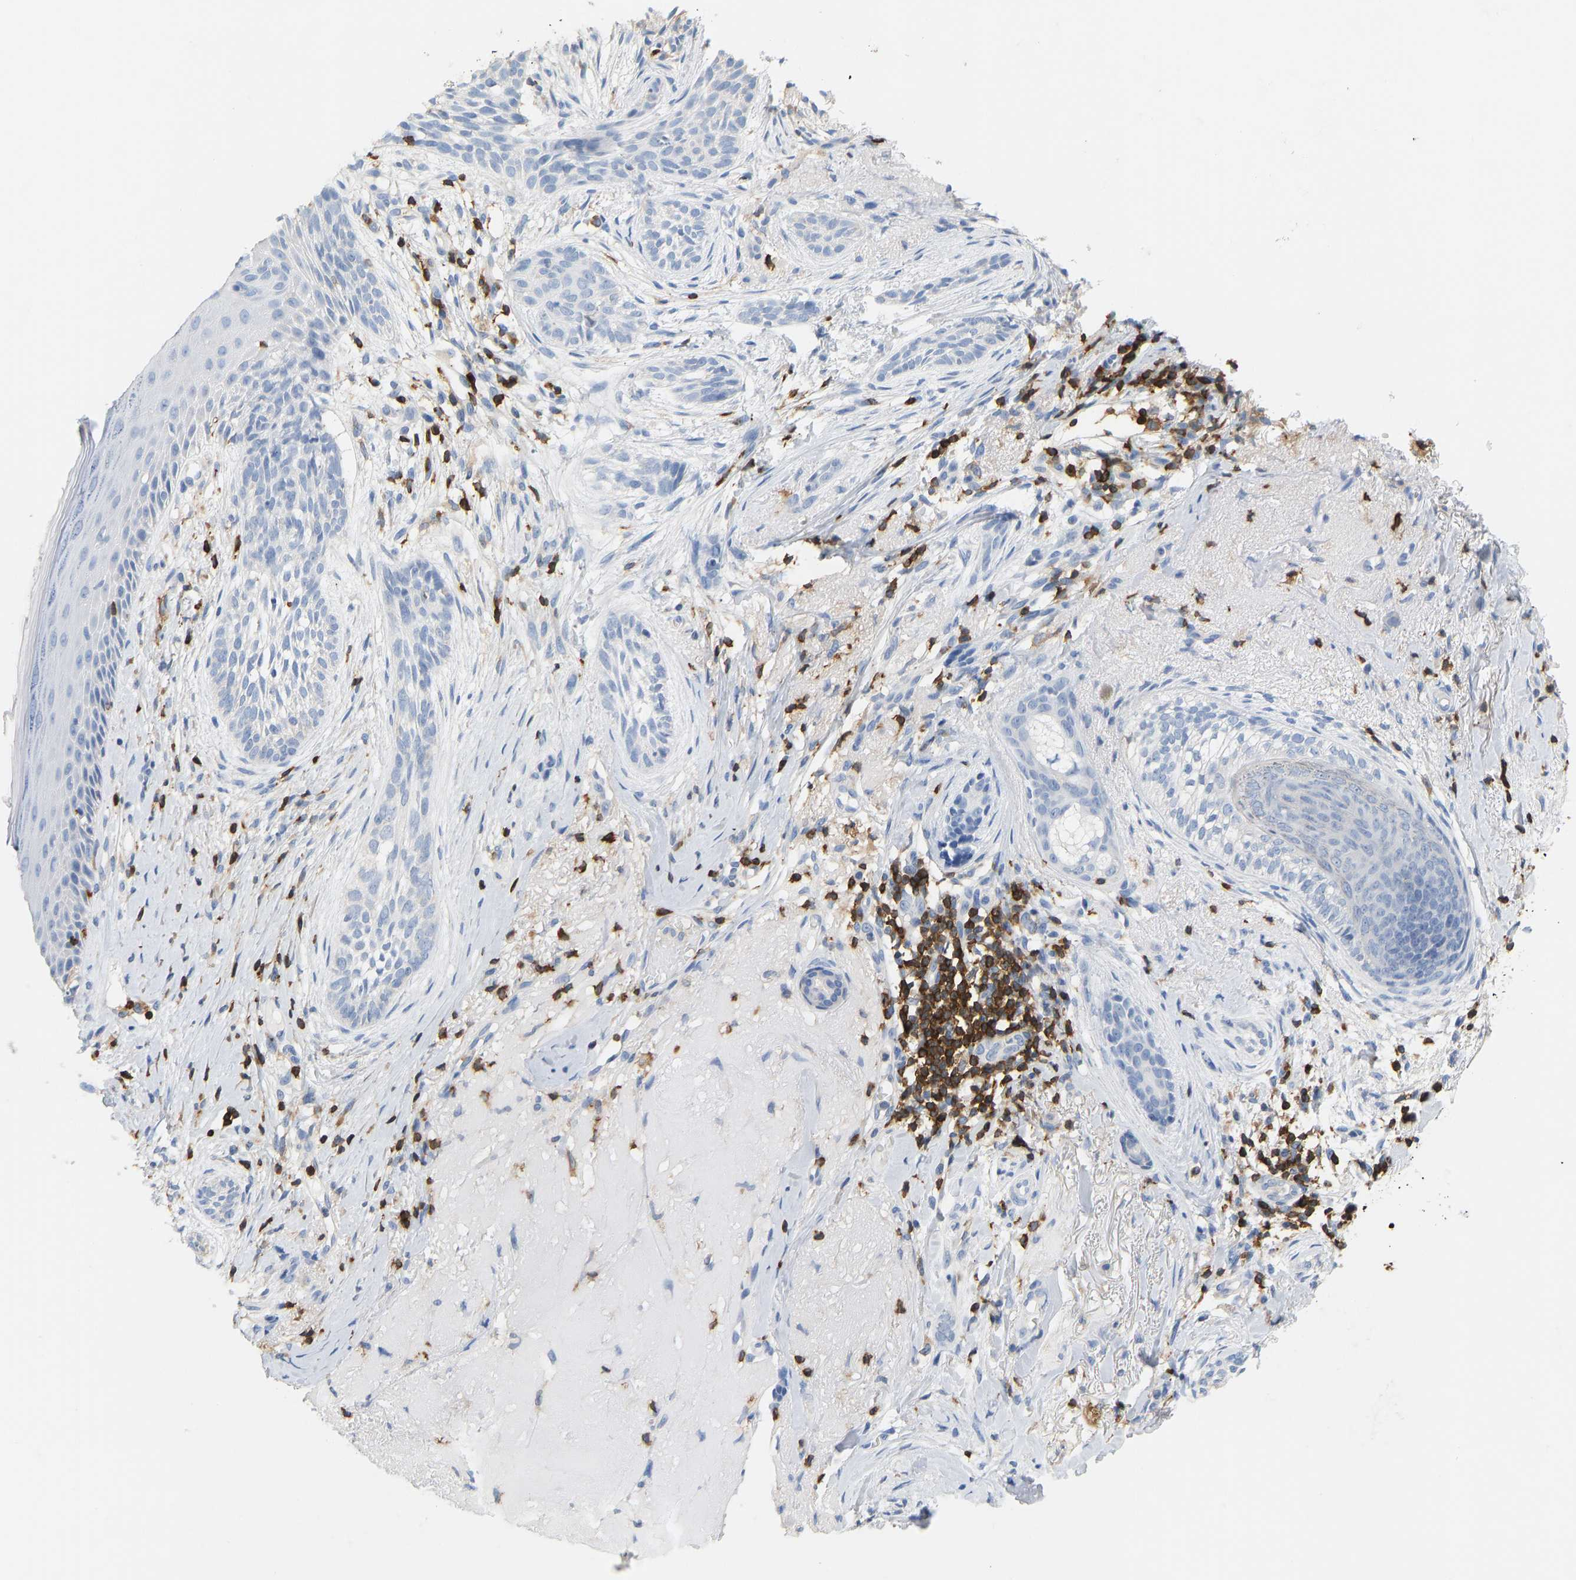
{"staining": {"intensity": "negative", "quantity": "none", "location": "none"}, "tissue": "skin cancer", "cell_type": "Tumor cells", "image_type": "cancer", "snomed": [{"axis": "morphology", "description": "Basal cell carcinoma"}, {"axis": "topography", "description": "Skin"}], "caption": "IHC of human skin basal cell carcinoma shows no staining in tumor cells.", "gene": "EVL", "patient": {"sex": "female", "age": 88}}